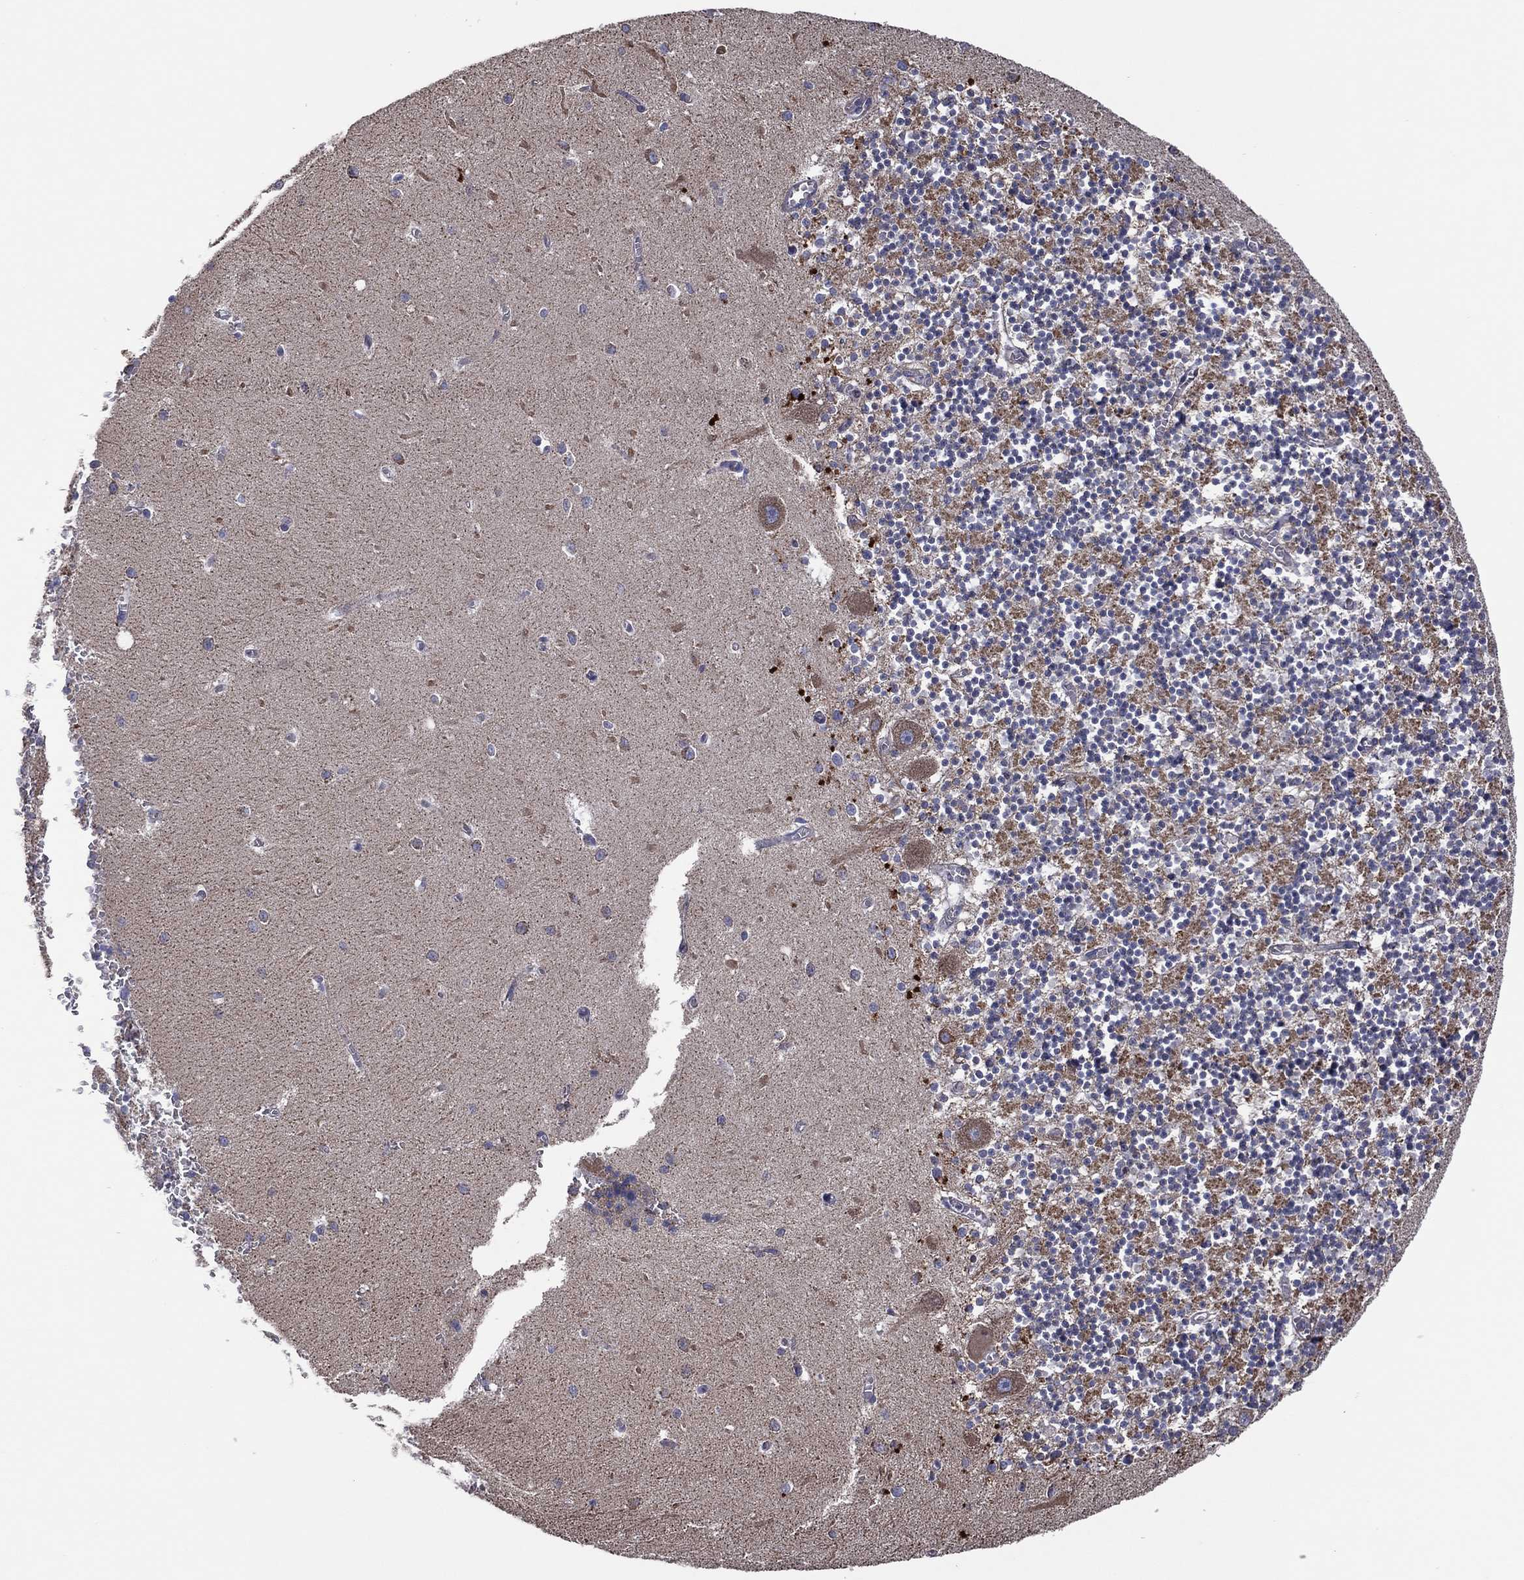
{"staining": {"intensity": "negative", "quantity": "none", "location": "none"}, "tissue": "cerebellum", "cell_type": "Cells in granular layer", "image_type": "normal", "snomed": [{"axis": "morphology", "description": "Normal tissue, NOS"}, {"axis": "topography", "description": "Cerebellum"}], "caption": "Histopathology image shows no significant protein expression in cells in granular layer of benign cerebellum. Brightfield microscopy of immunohistochemistry stained with DAB (brown) and hematoxylin (blue), captured at high magnification.", "gene": "PIDD1", "patient": {"sex": "female", "age": 64}}